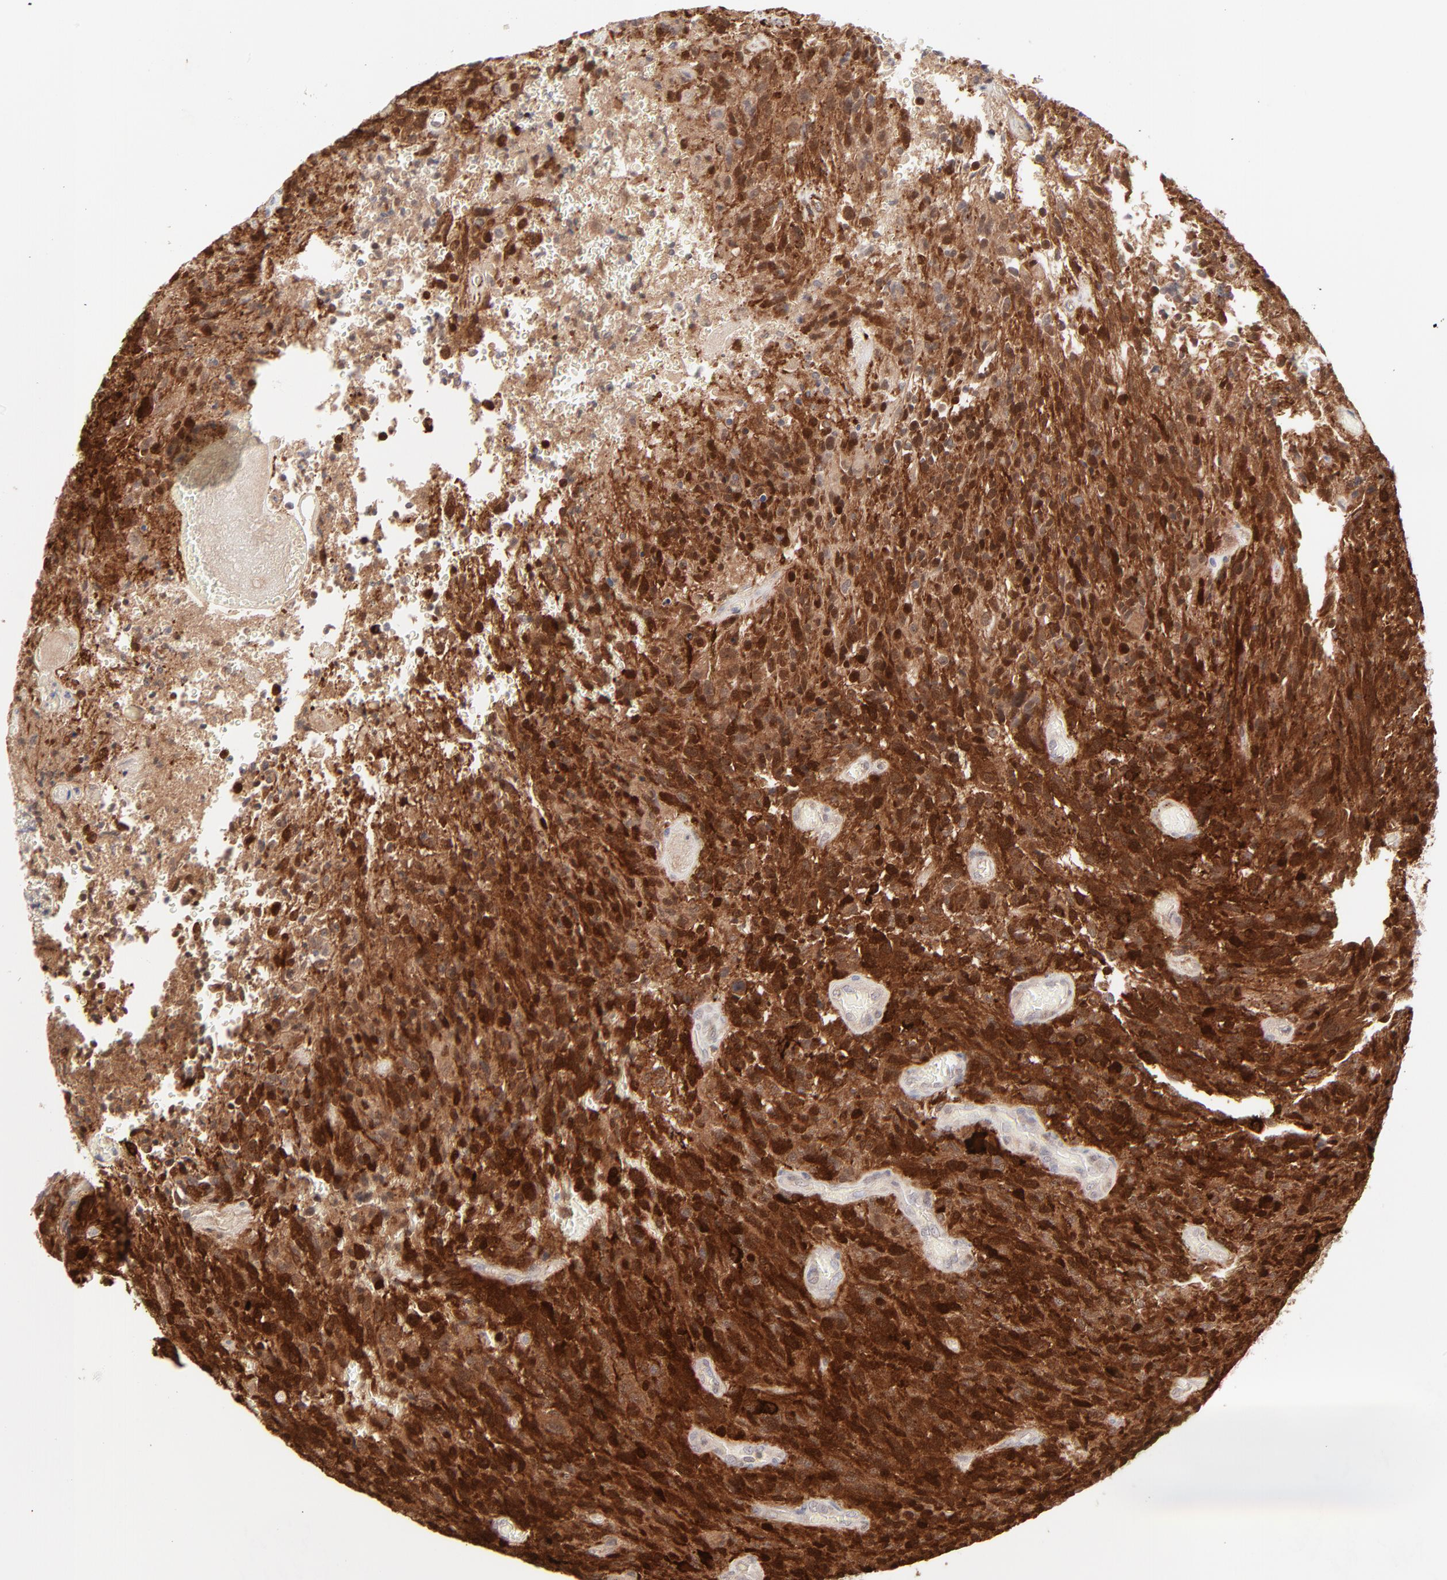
{"staining": {"intensity": "moderate", "quantity": "25%-75%", "location": "cytoplasmic/membranous,nuclear"}, "tissue": "glioma", "cell_type": "Tumor cells", "image_type": "cancer", "snomed": [{"axis": "morphology", "description": "Normal tissue, NOS"}, {"axis": "morphology", "description": "Glioma, malignant, High grade"}, {"axis": "topography", "description": "Cerebral cortex"}], "caption": "This is an image of immunohistochemistry (IHC) staining of malignant high-grade glioma, which shows moderate positivity in the cytoplasmic/membranous and nuclear of tumor cells.", "gene": "CDK6", "patient": {"sex": "male", "age": 56}}